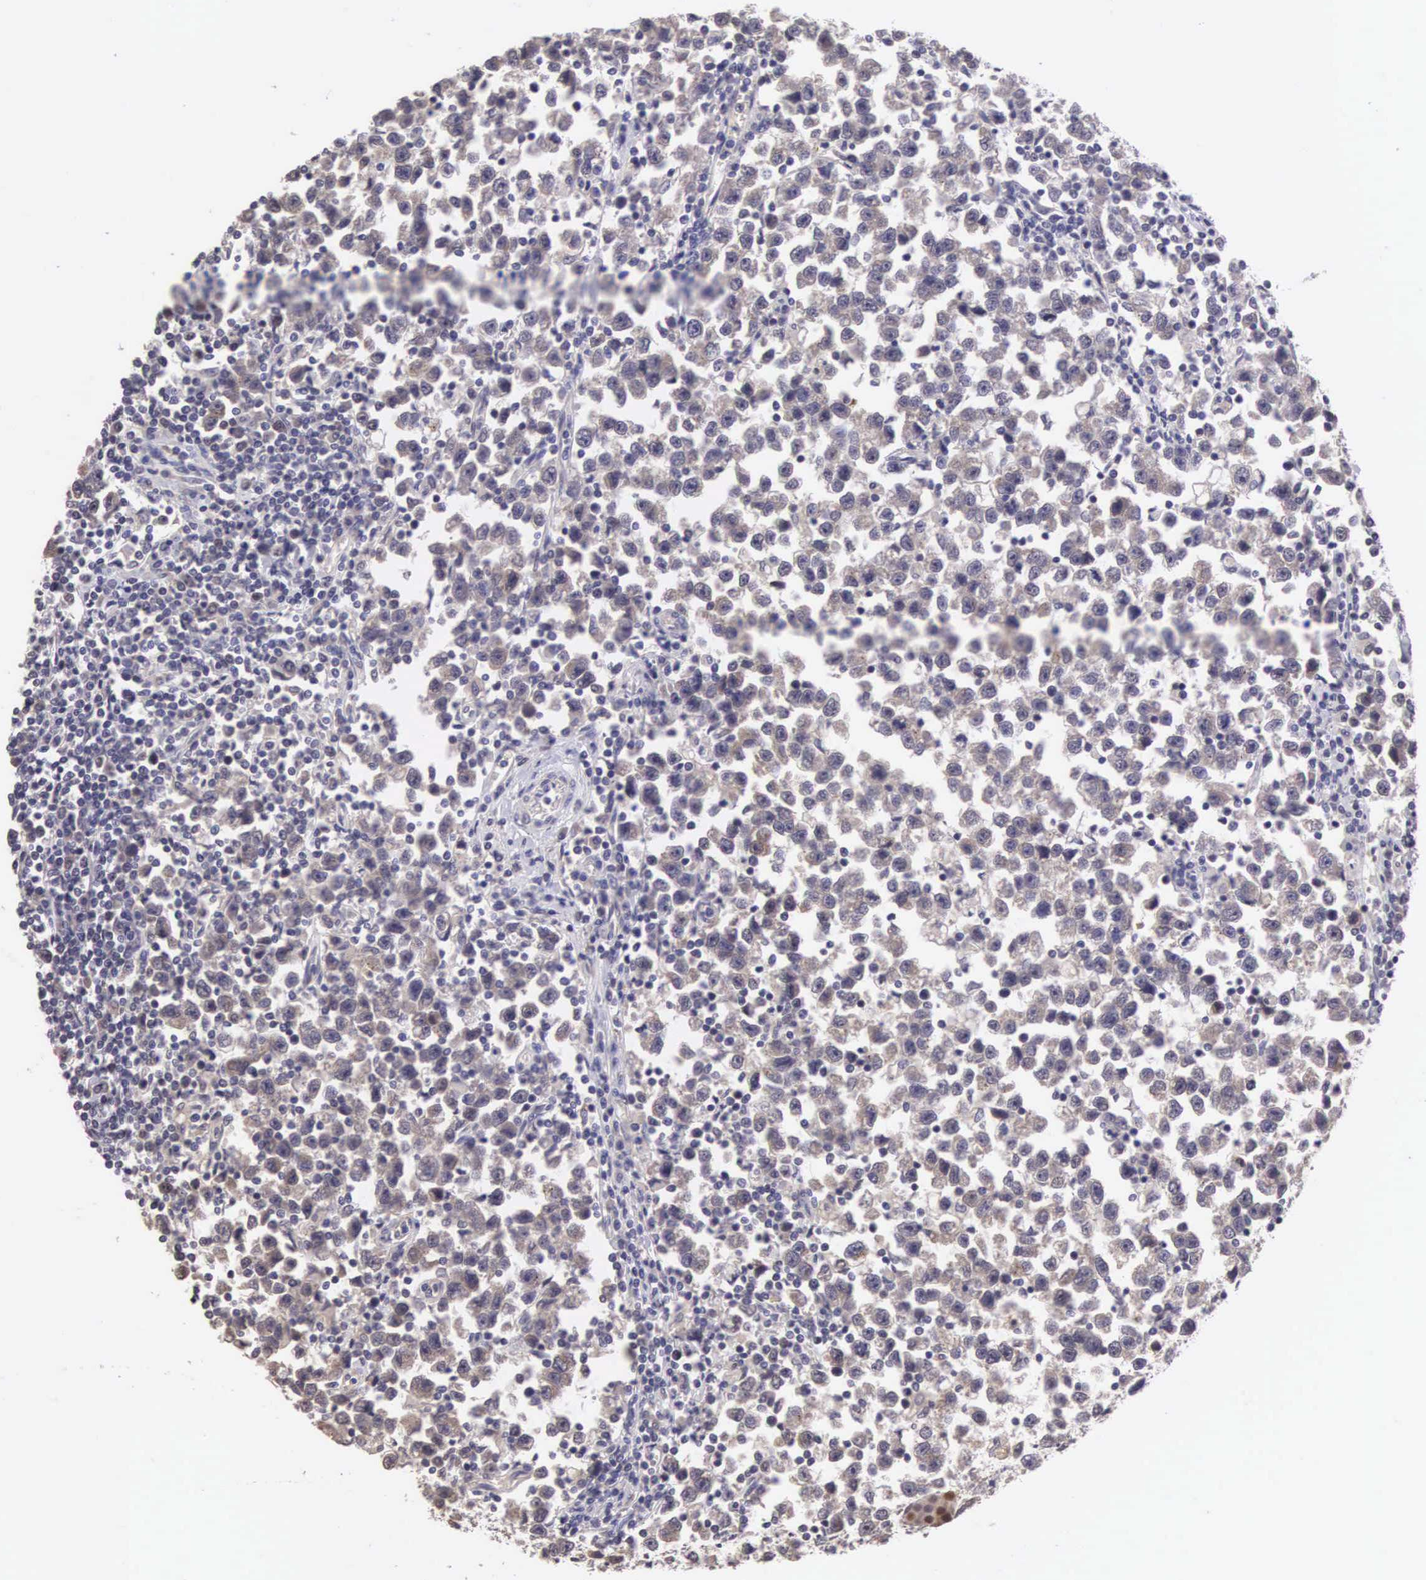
{"staining": {"intensity": "weak", "quantity": ">75%", "location": "cytoplasmic/membranous"}, "tissue": "testis cancer", "cell_type": "Tumor cells", "image_type": "cancer", "snomed": [{"axis": "morphology", "description": "Seminoma, NOS"}, {"axis": "topography", "description": "Testis"}], "caption": "Protein expression analysis of testis cancer reveals weak cytoplasmic/membranous staining in approximately >75% of tumor cells.", "gene": "CDC45", "patient": {"sex": "male", "age": 43}}